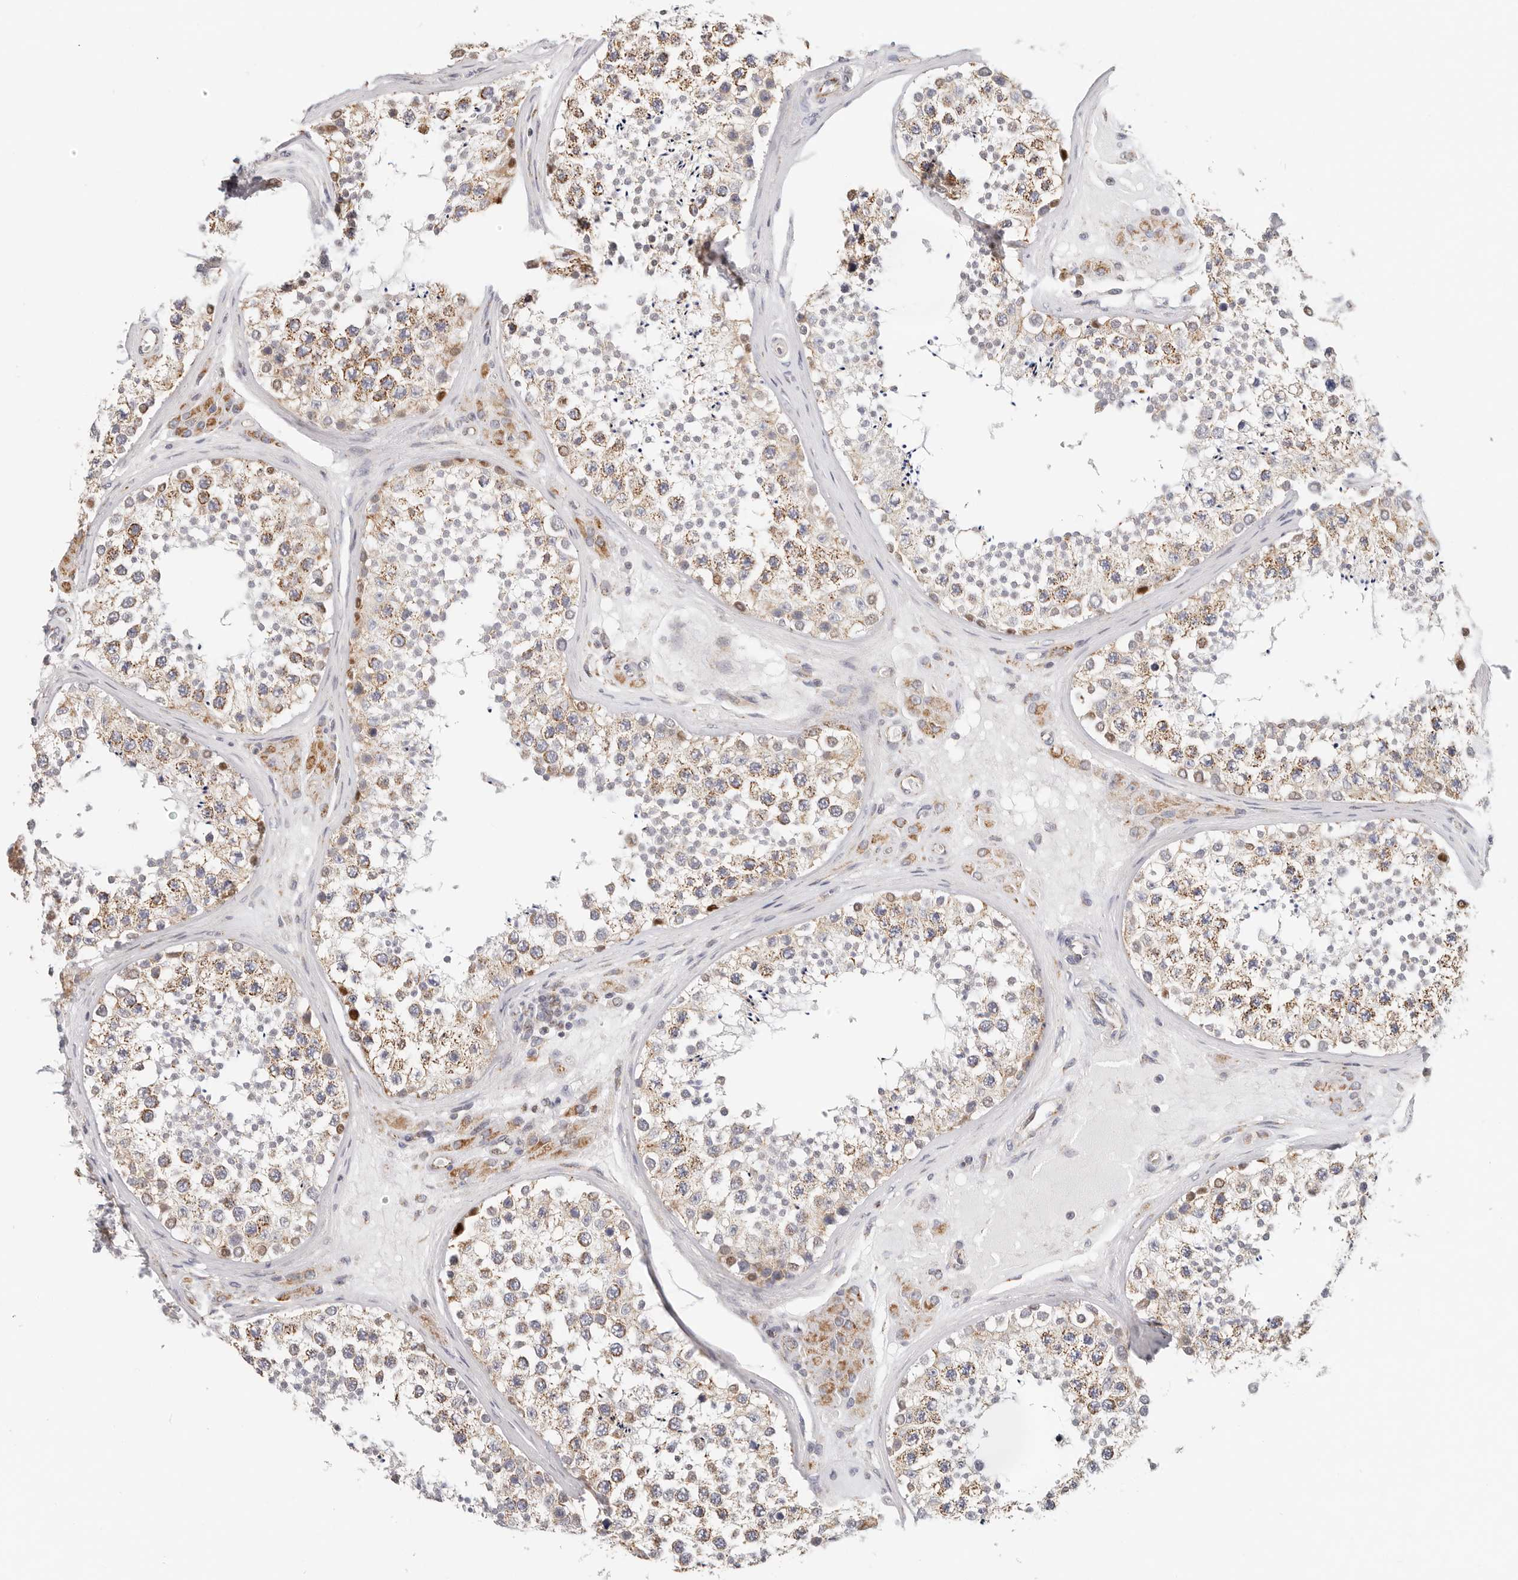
{"staining": {"intensity": "moderate", "quantity": "25%-75%", "location": "cytoplasmic/membranous"}, "tissue": "testis", "cell_type": "Cells in seminiferous ducts", "image_type": "normal", "snomed": [{"axis": "morphology", "description": "Normal tissue, NOS"}, {"axis": "topography", "description": "Testis"}], "caption": "Protein expression by immunohistochemistry shows moderate cytoplasmic/membranous staining in about 25%-75% of cells in seminiferous ducts in unremarkable testis.", "gene": "AFDN", "patient": {"sex": "male", "age": 46}}